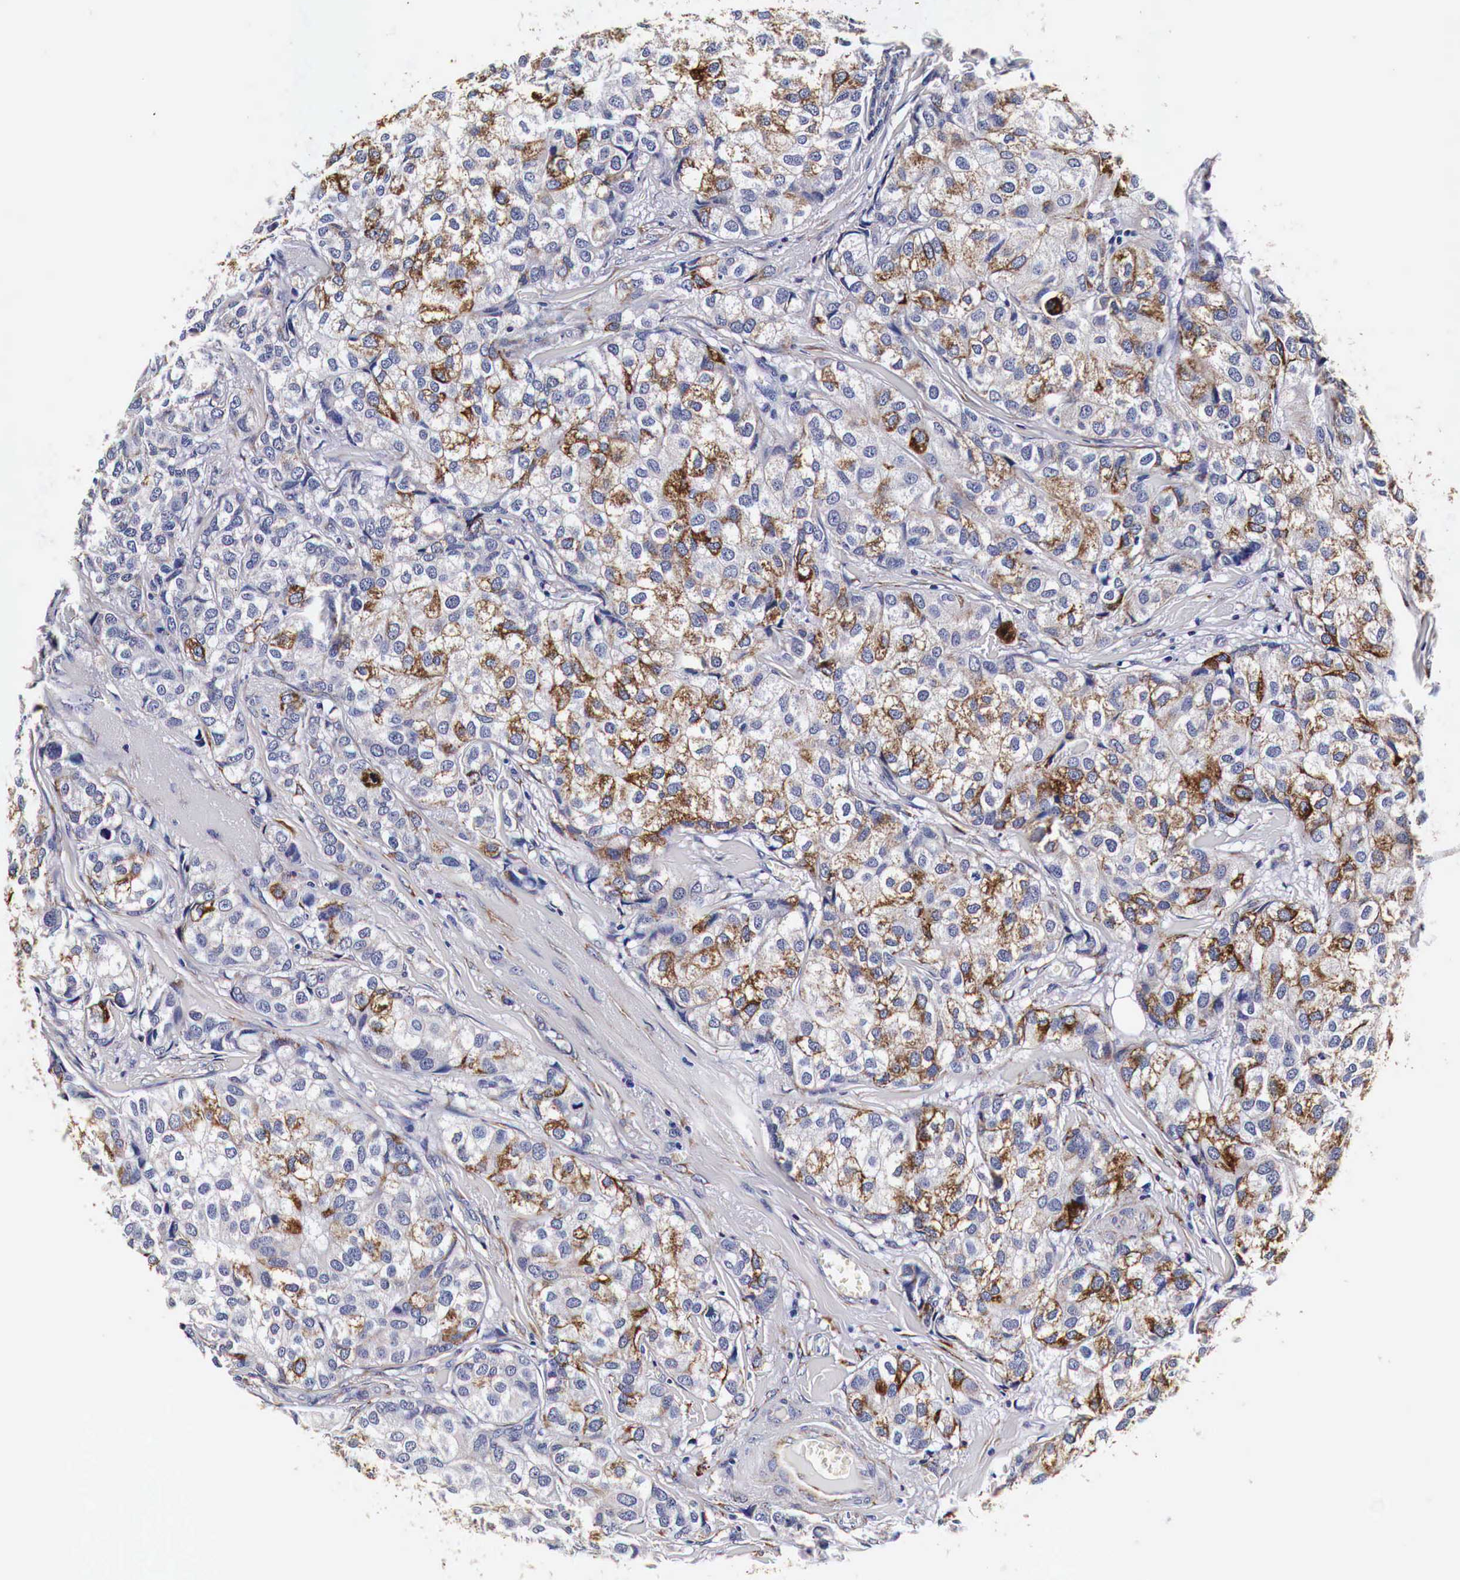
{"staining": {"intensity": "moderate", "quantity": "25%-75%", "location": "cytoplasmic/membranous"}, "tissue": "breast cancer", "cell_type": "Tumor cells", "image_type": "cancer", "snomed": [{"axis": "morphology", "description": "Duct carcinoma"}, {"axis": "topography", "description": "Breast"}], "caption": "A medium amount of moderate cytoplasmic/membranous positivity is present in approximately 25%-75% of tumor cells in invasive ductal carcinoma (breast) tissue.", "gene": "CKAP4", "patient": {"sex": "female", "age": 68}}